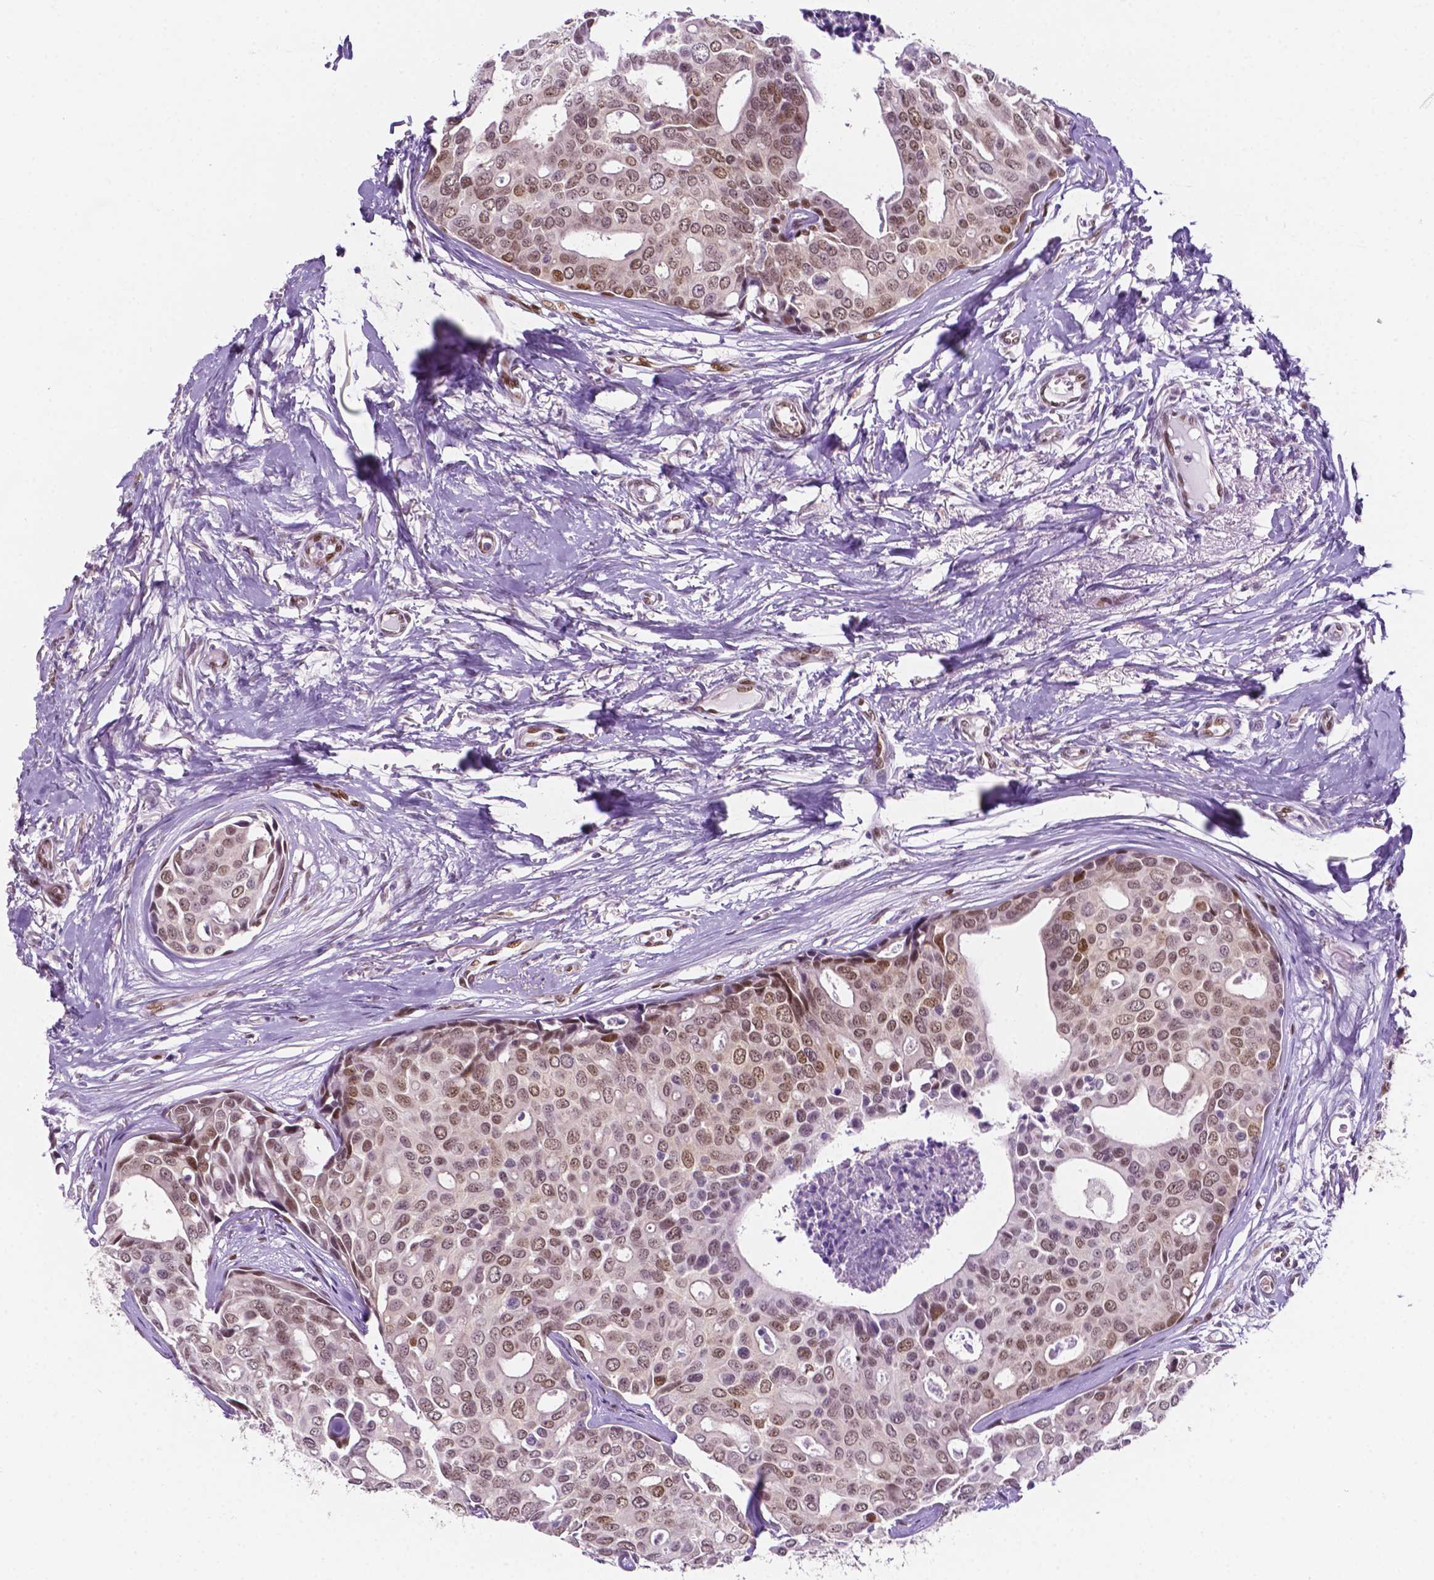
{"staining": {"intensity": "moderate", "quantity": ">75%", "location": "nuclear"}, "tissue": "breast cancer", "cell_type": "Tumor cells", "image_type": "cancer", "snomed": [{"axis": "morphology", "description": "Duct carcinoma"}, {"axis": "topography", "description": "Breast"}], "caption": "Human breast cancer (infiltrating ductal carcinoma) stained with a protein marker reveals moderate staining in tumor cells.", "gene": "ERF", "patient": {"sex": "female", "age": 54}}